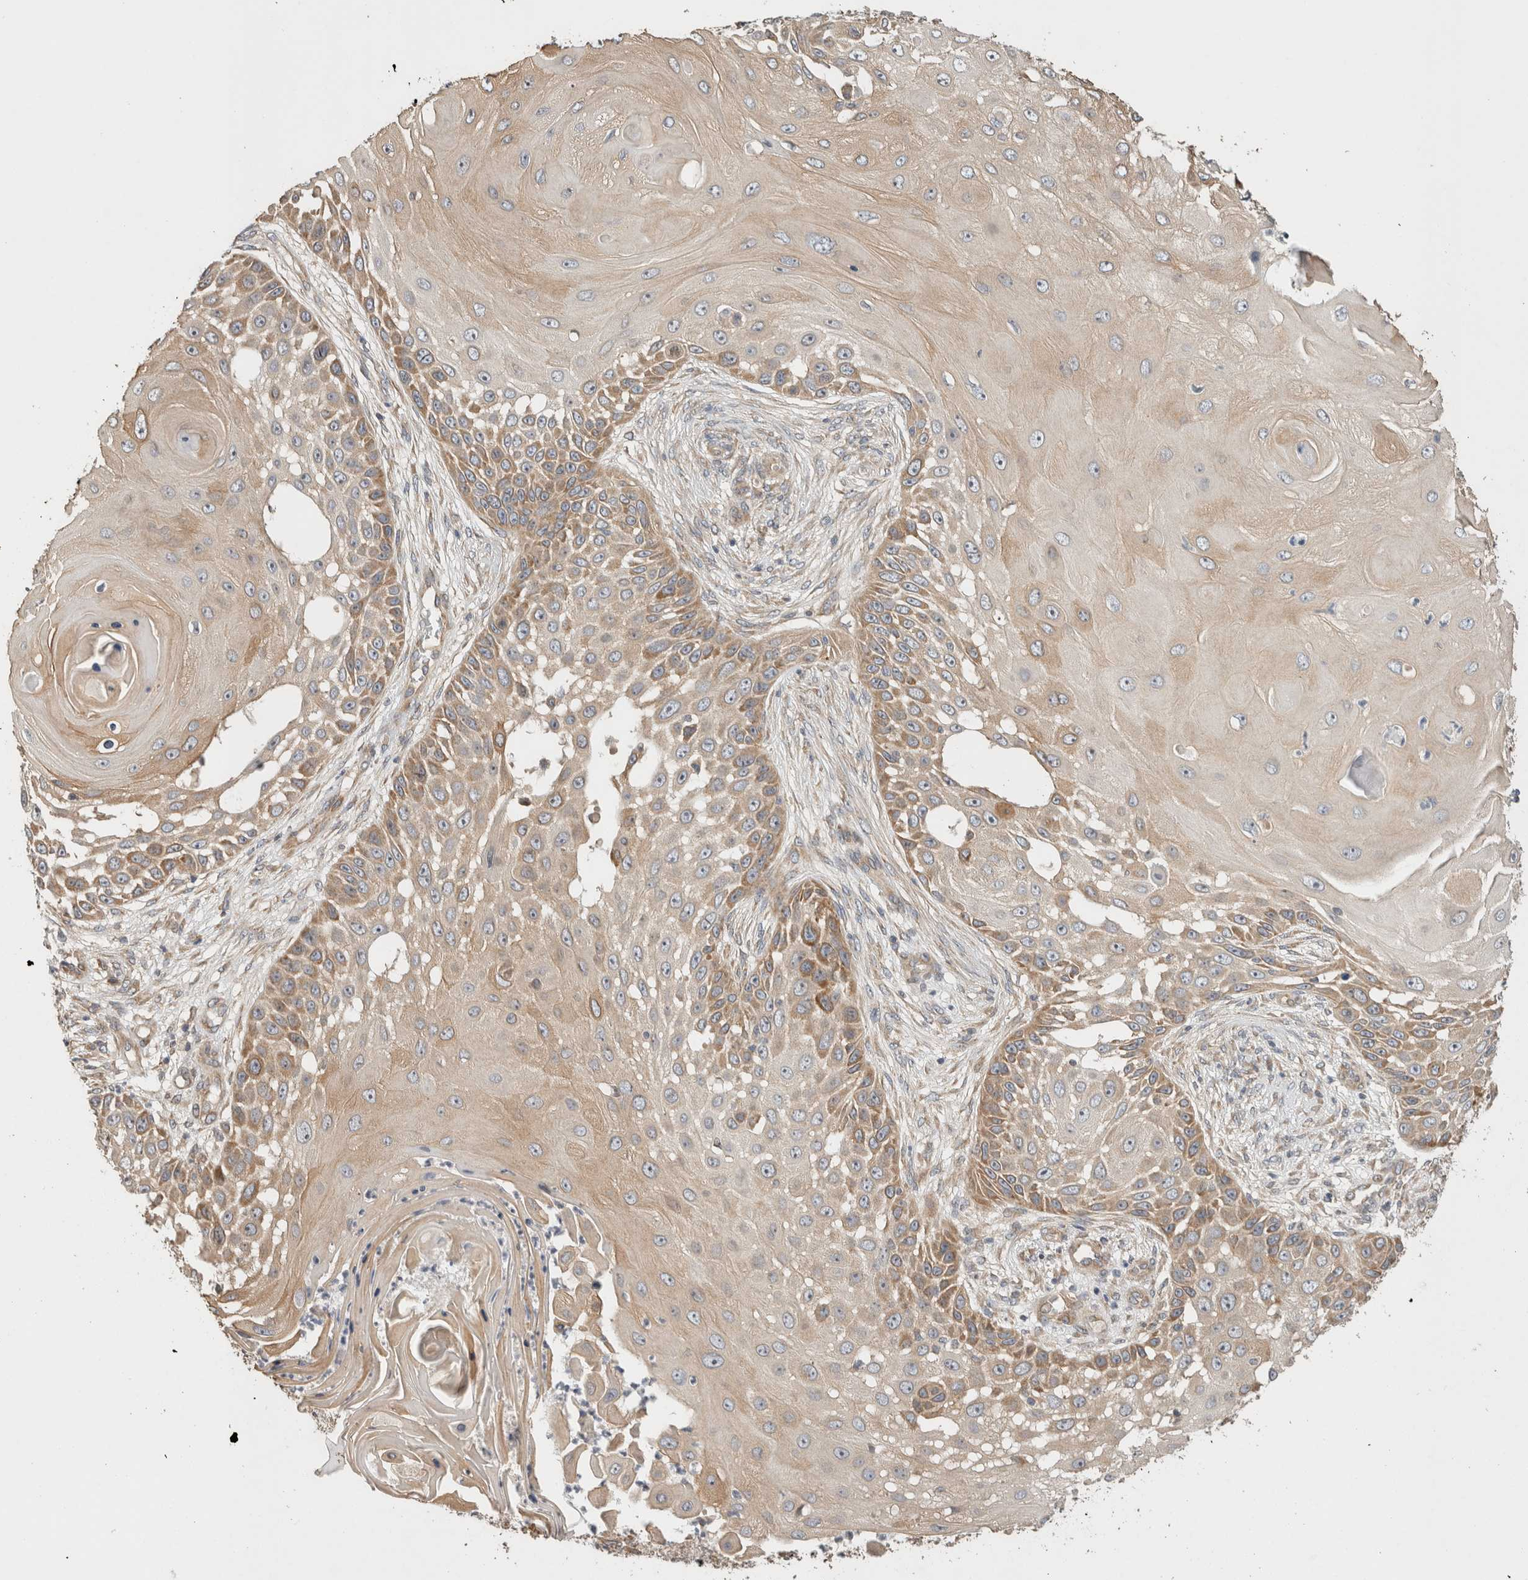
{"staining": {"intensity": "moderate", "quantity": ">75%", "location": "cytoplasmic/membranous"}, "tissue": "skin cancer", "cell_type": "Tumor cells", "image_type": "cancer", "snomed": [{"axis": "morphology", "description": "Squamous cell carcinoma, NOS"}, {"axis": "topography", "description": "Skin"}], "caption": "Immunohistochemical staining of human skin cancer demonstrates medium levels of moderate cytoplasmic/membranous expression in approximately >75% of tumor cells. (IHC, brightfield microscopy, high magnification).", "gene": "PUM1", "patient": {"sex": "female", "age": 44}}